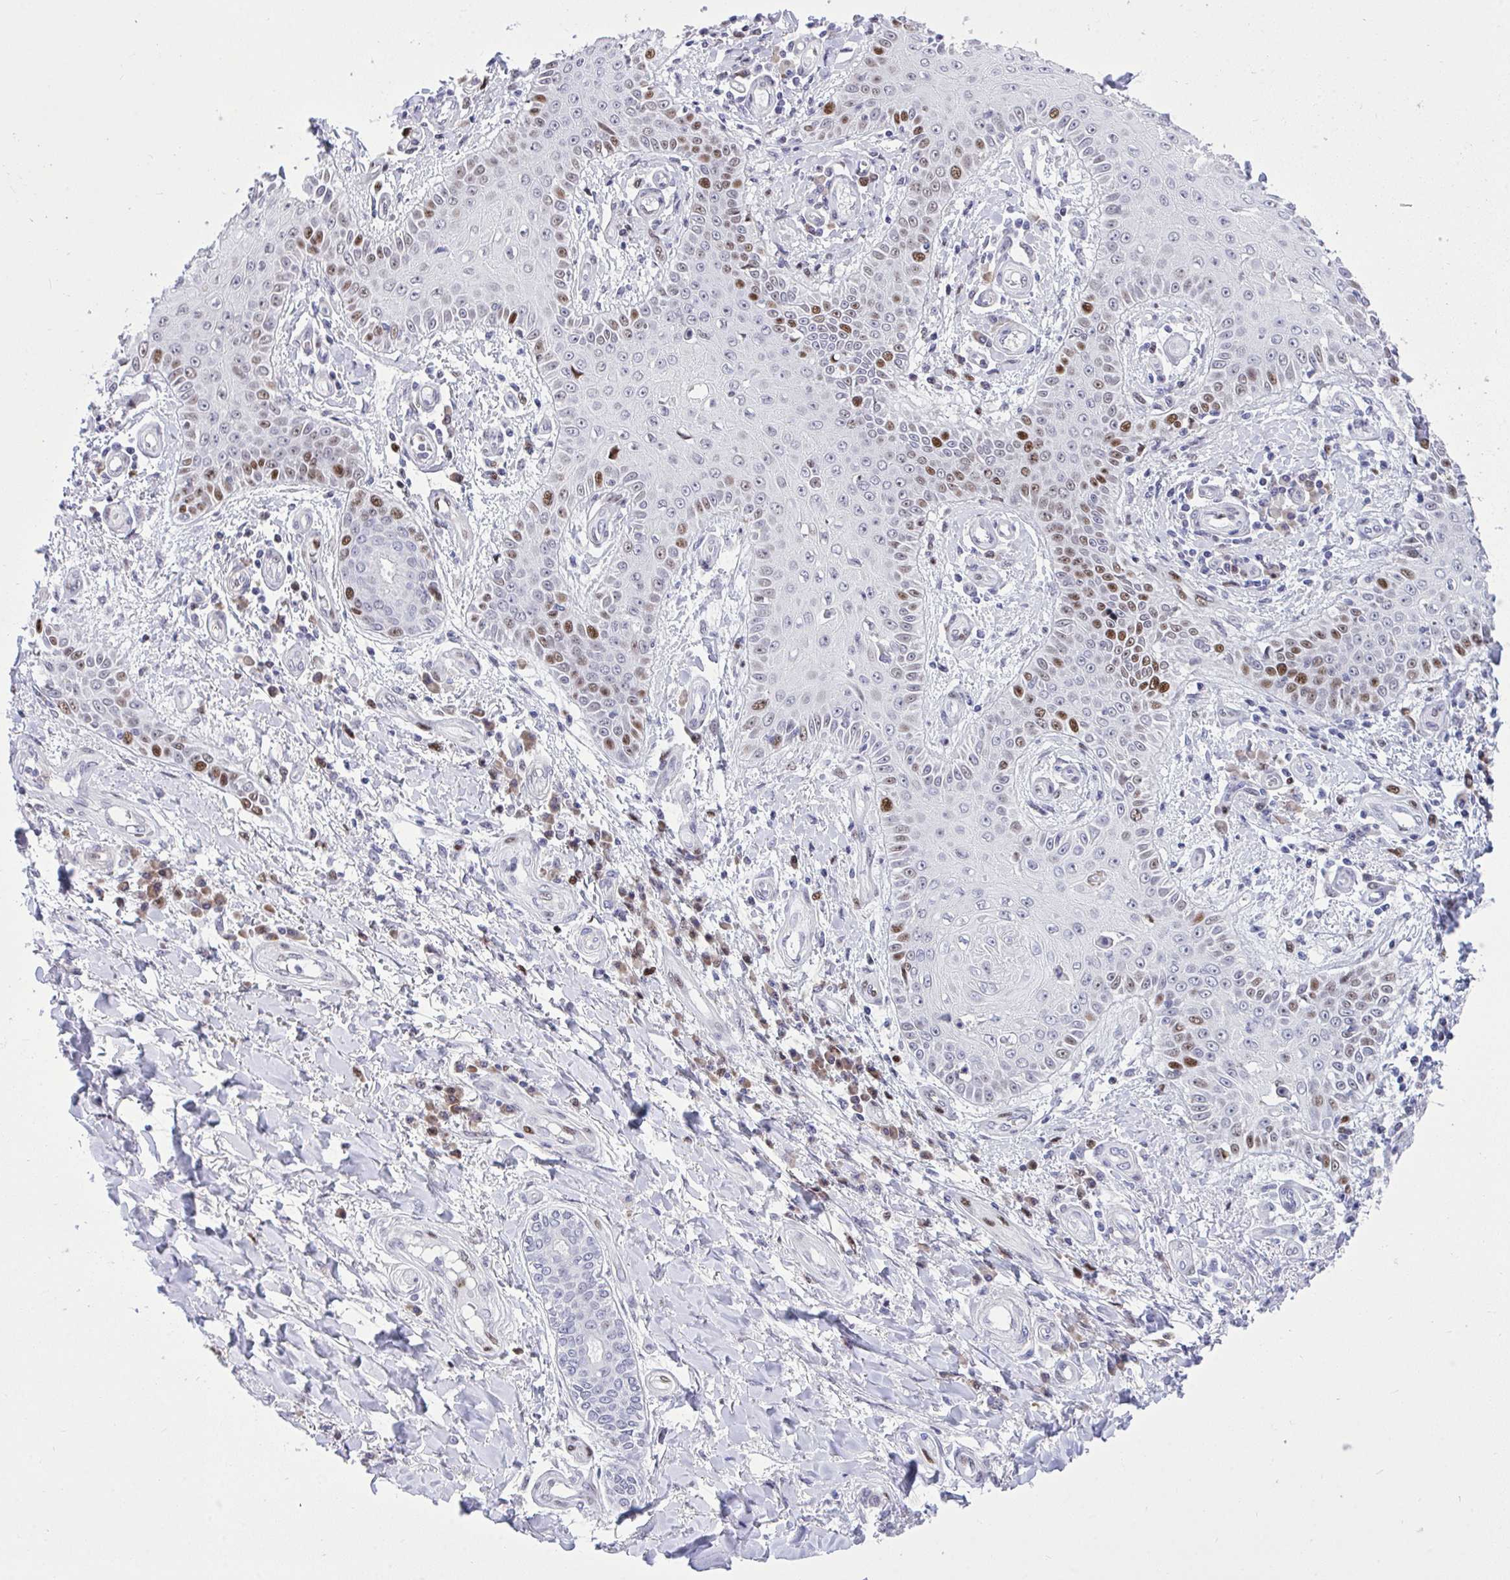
{"staining": {"intensity": "moderate", "quantity": "25%-75%", "location": "nuclear"}, "tissue": "skin cancer", "cell_type": "Tumor cells", "image_type": "cancer", "snomed": [{"axis": "morphology", "description": "Squamous cell carcinoma, NOS"}, {"axis": "topography", "description": "Skin"}], "caption": "Protein analysis of skin cancer (squamous cell carcinoma) tissue demonstrates moderate nuclear staining in about 25%-75% of tumor cells. (DAB = brown stain, brightfield microscopy at high magnification).", "gene": "C1QL2", "patient": {"sex": "male", "age": 70}}